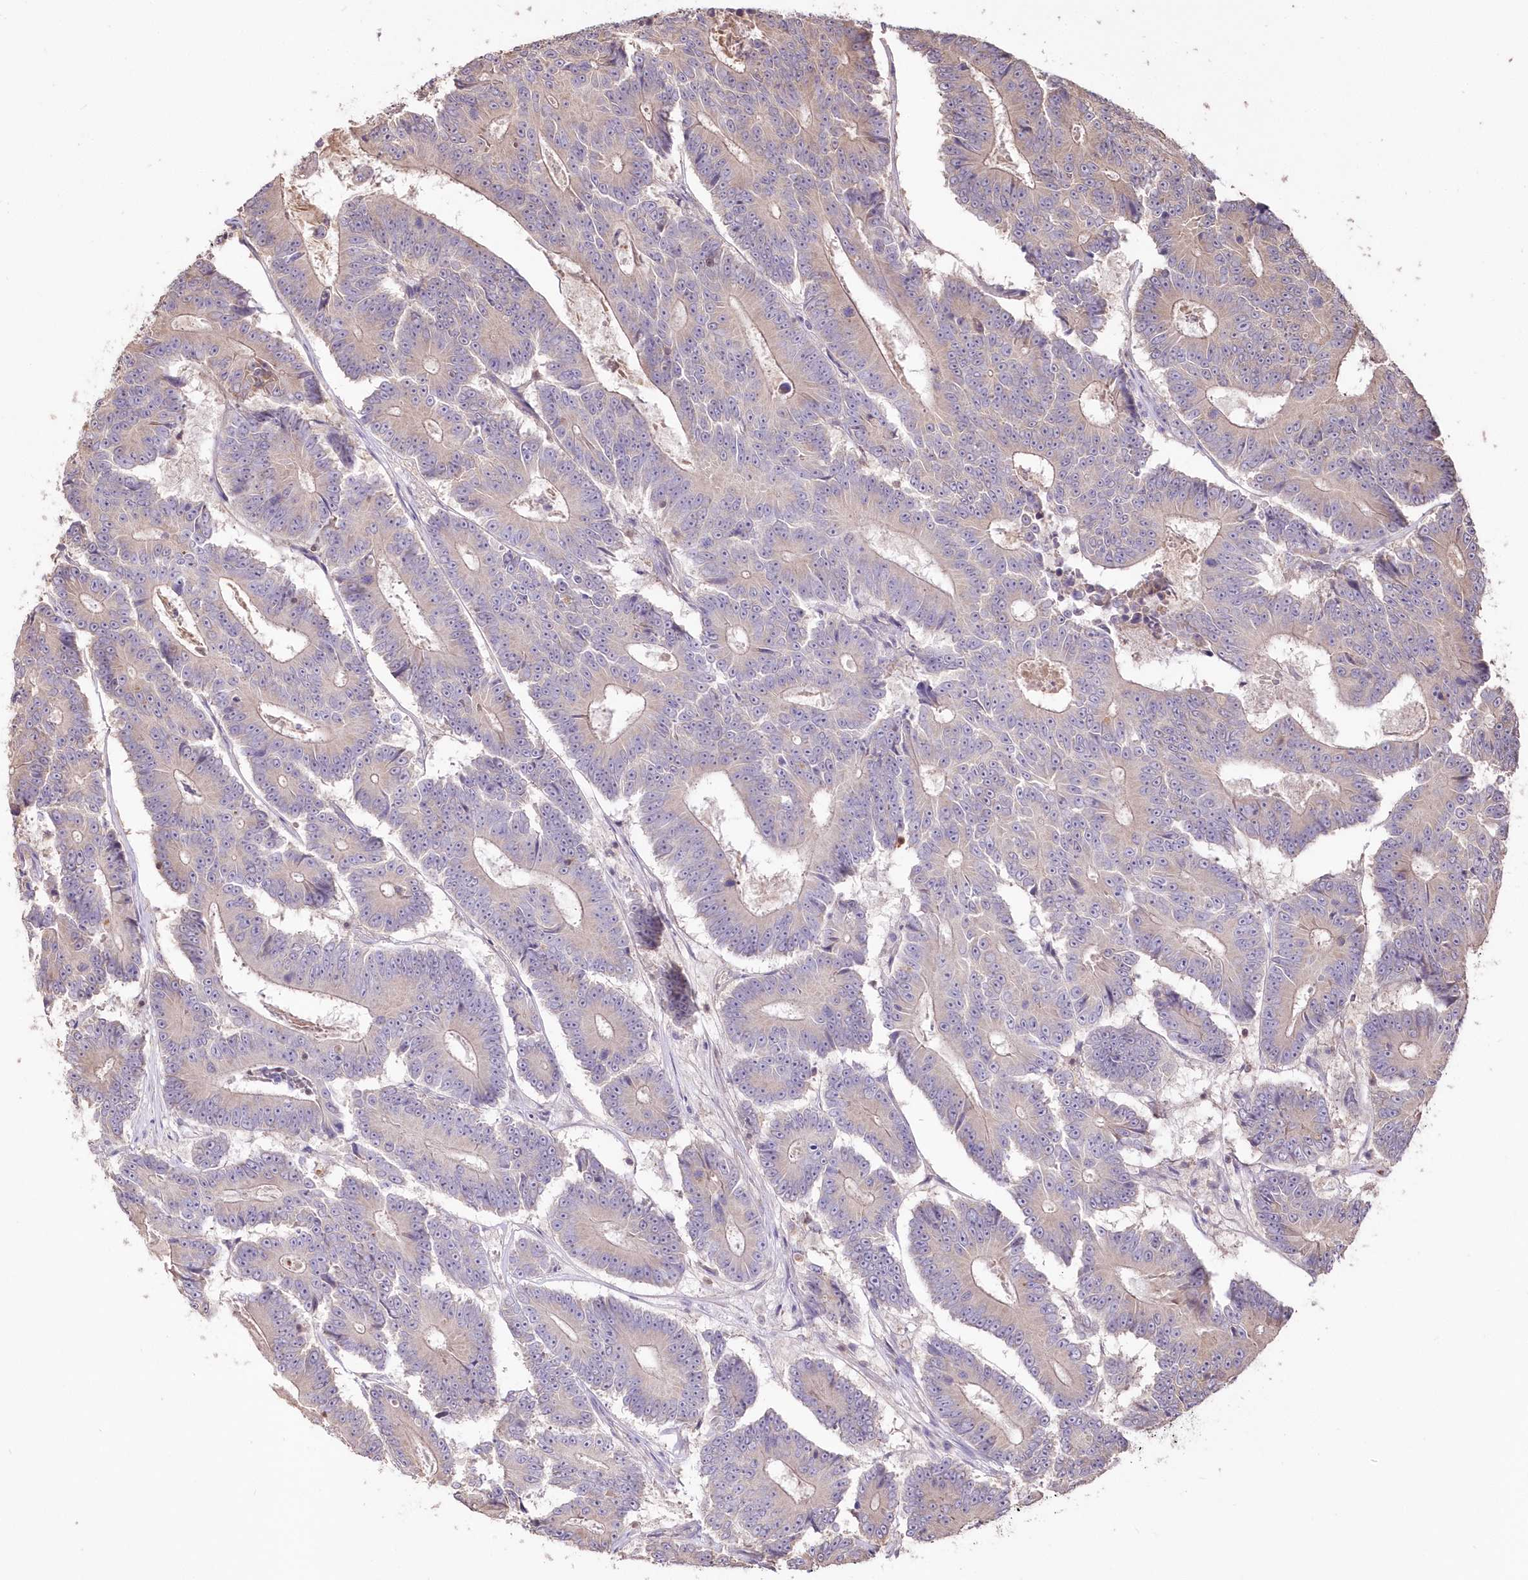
{"staining": {"intensity": "weak", "quantity": "<25%", "location": "cytoplasmic/membranous"}, "tissue": "colorectal cancer", "cell_type": "Tumor cells", "image_type": "cancer", "snomed": [{"axis": "morphology", "description": "Adenocarcinoma, NOS"}, {"axis": "topography", "description": "Colon"}], "caption": "IHC image of colorectal cancer (adenocarcinoma) stained for a protein (brown), which displays no expression in tumor cells.", "gene": "STK17B", "patient": {"sex": "male", "age": 83}}